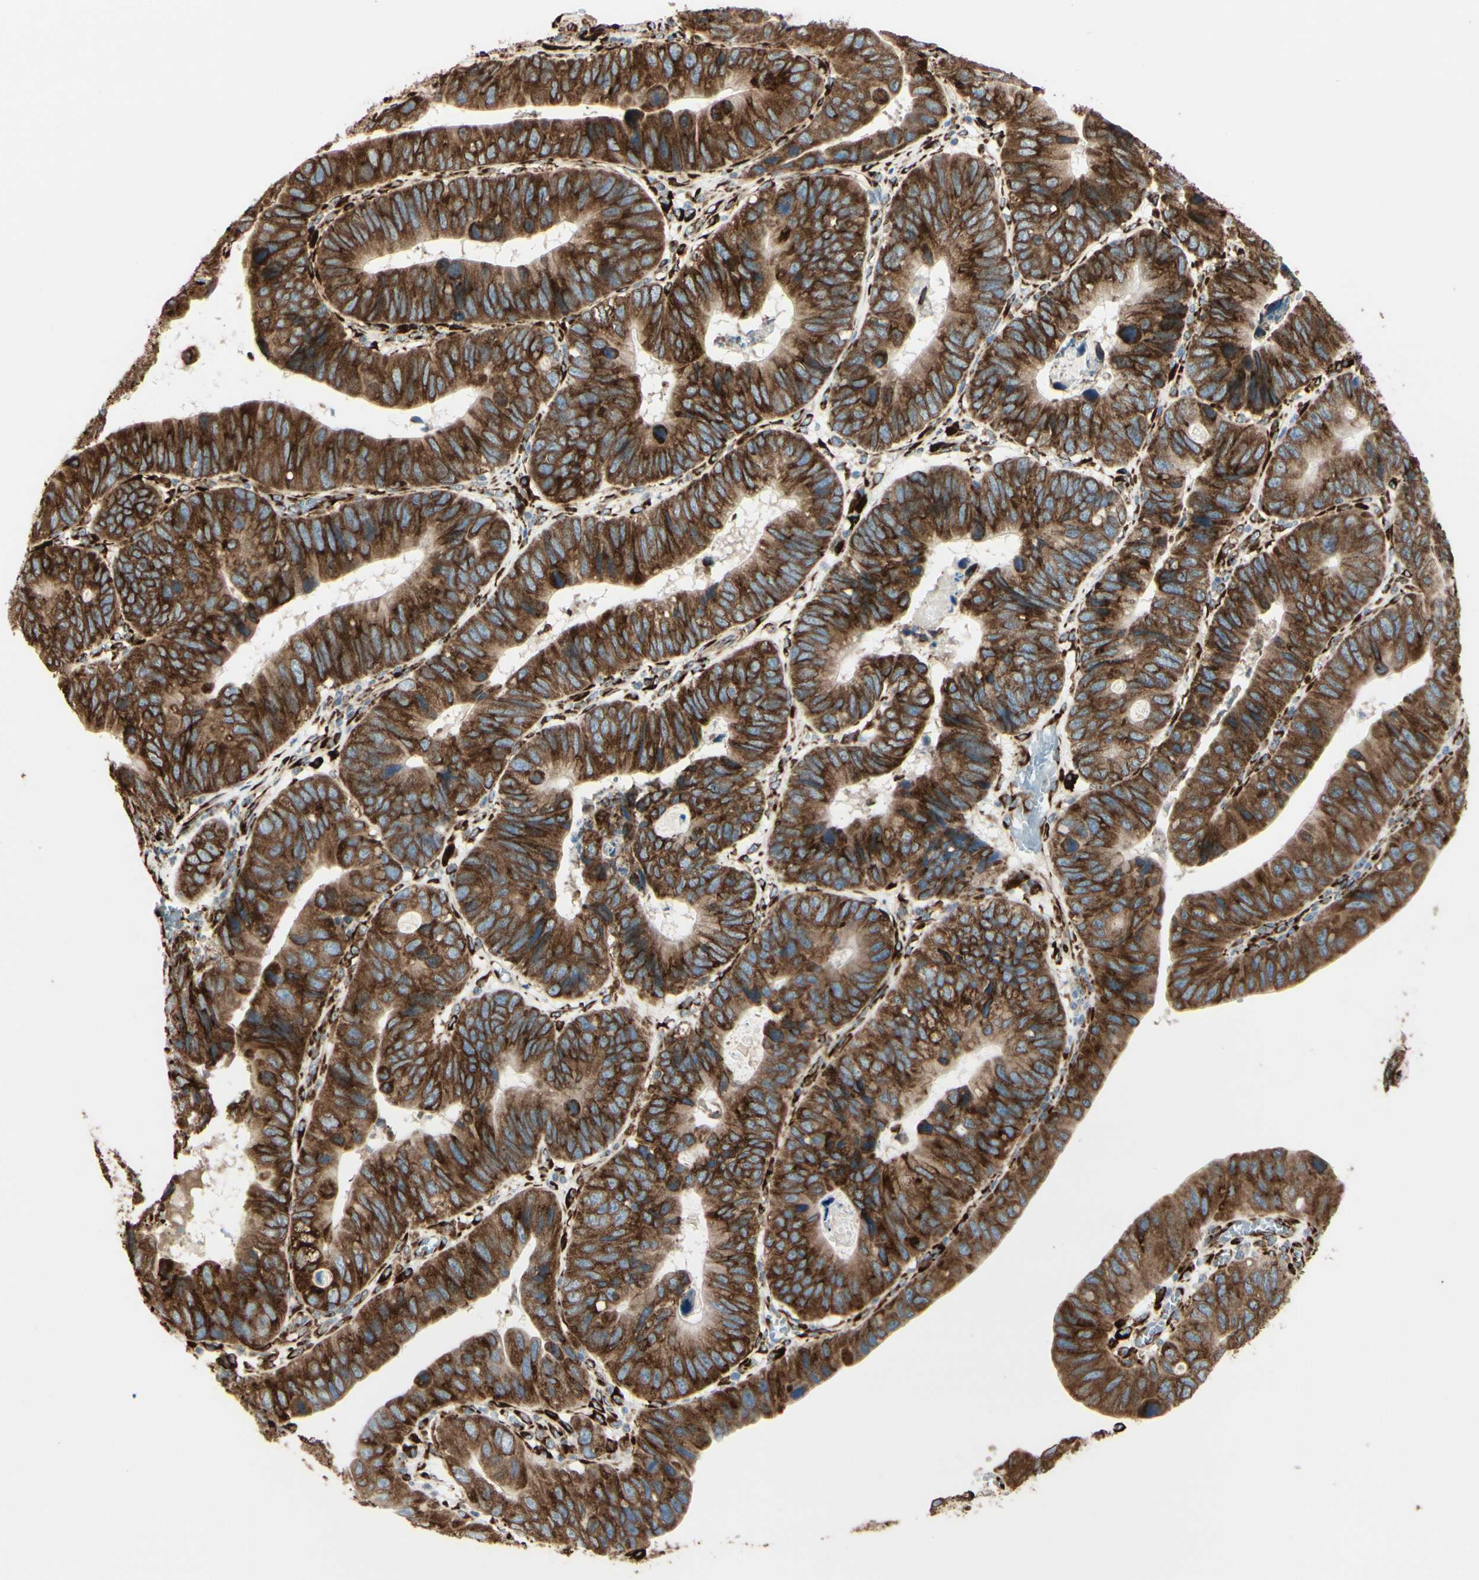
{"staining": {"intensity": "strong", "quantity": ">75%", "location": "cytoplasmic/membranous"}, "tissue": "stomach cancer", "cell_type": "Tumor cells", "image_type": "cancer", "snomed": [{"axis": "morphology", "description": "Adenocarcinoma, NOS"}, {"axis": "topography", "description": "Stomach"}], "caption": "Stomach cancer (adenocarcinoma) stained with a brown dye exhibits strong cytoplasmic/membranous positive positivity in approximately >75% of tumor cells.", "gene": "RRBP1", "patient": {"sex": "male", "age": 59}}